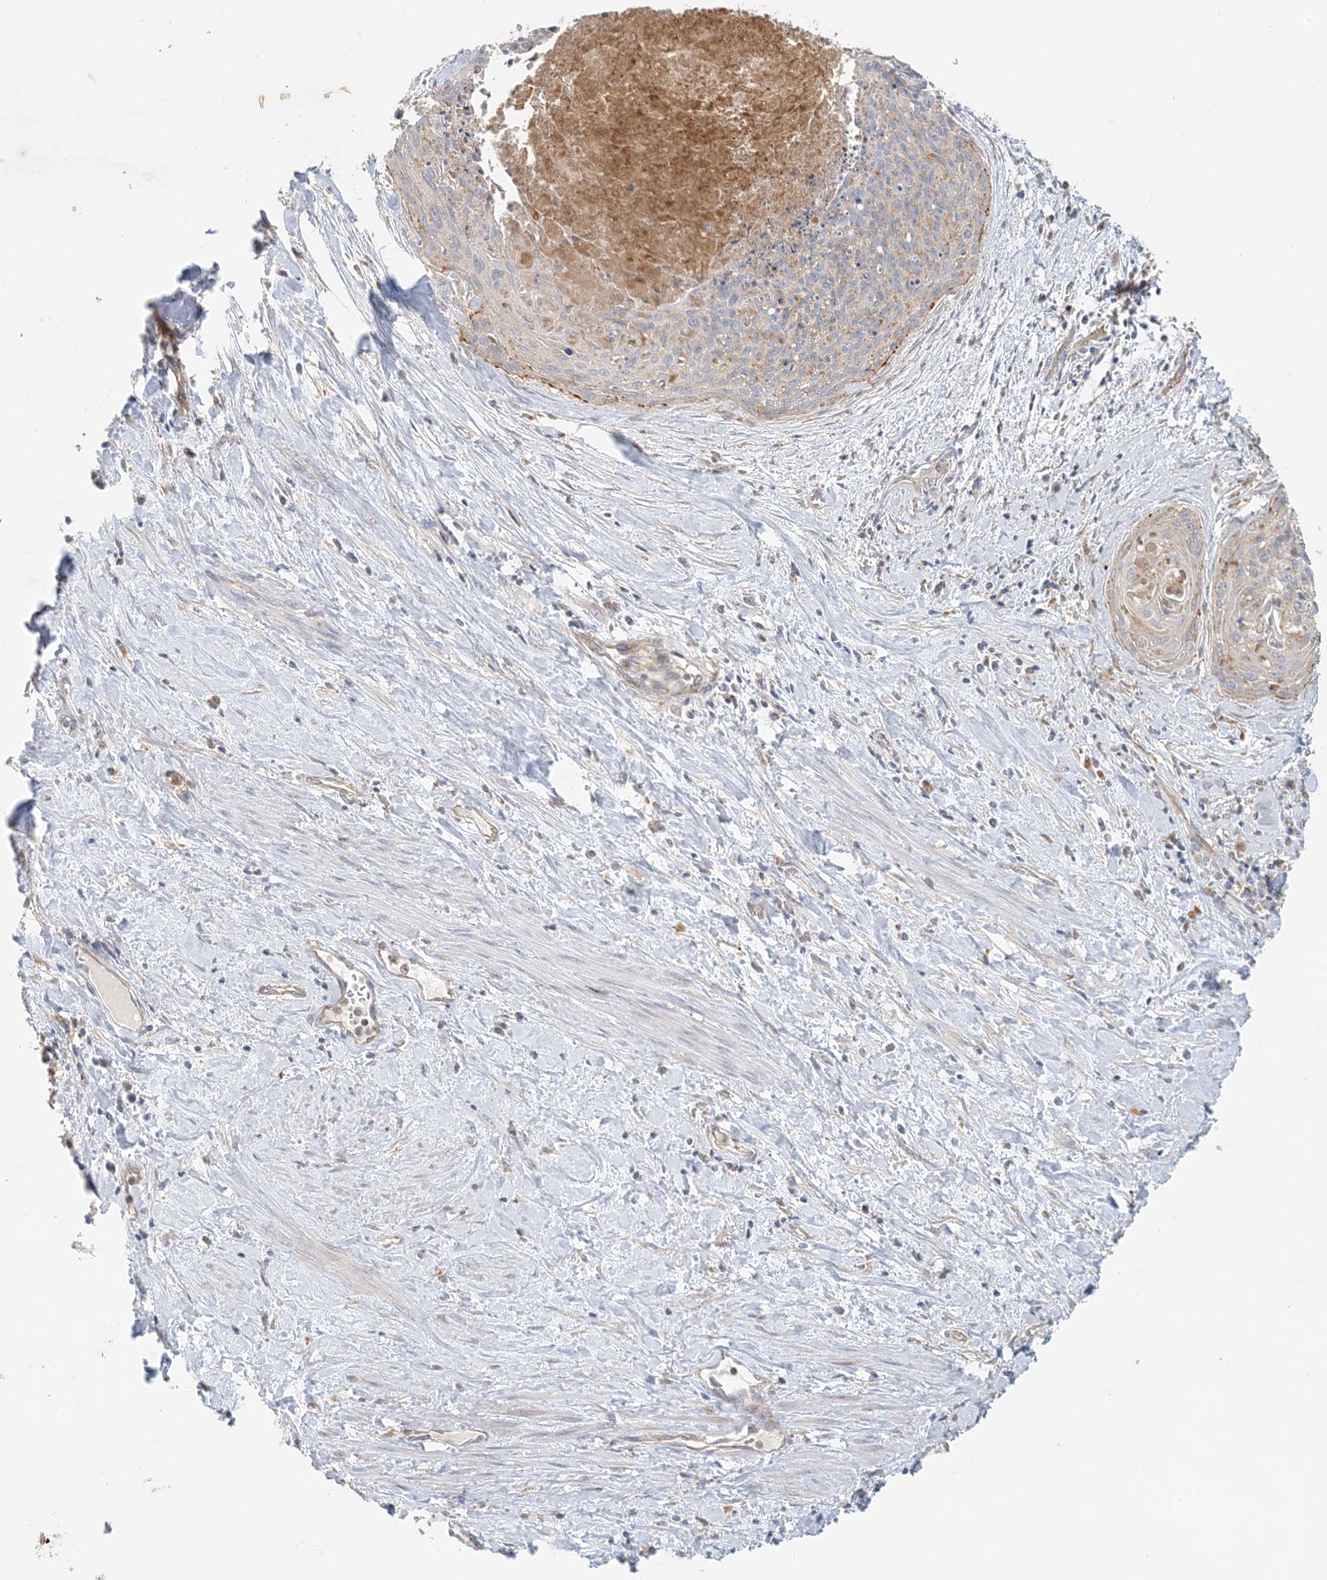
{"staining": {"intensity": "weak", "quantity": "<25%", "location": "cytoplasmic/membranous"}, "tissue": "cervical cancer", "cell_type": "Tumor cells", "image_type": "cancer", "snomed": [{"axis": "morphology", "description": "Squamous cell carcinoma, NOS"}, {"axis": "topography", "description": "Cervix"}], "caption": "There is no significant staining in tumor cells of cervical cancer (squamous cell carcinoma). (DAB immunohistochemistry (IHC), high magnification).", "gene": "SPPL2A", "patient": {"sex": "female", "age": 55}}